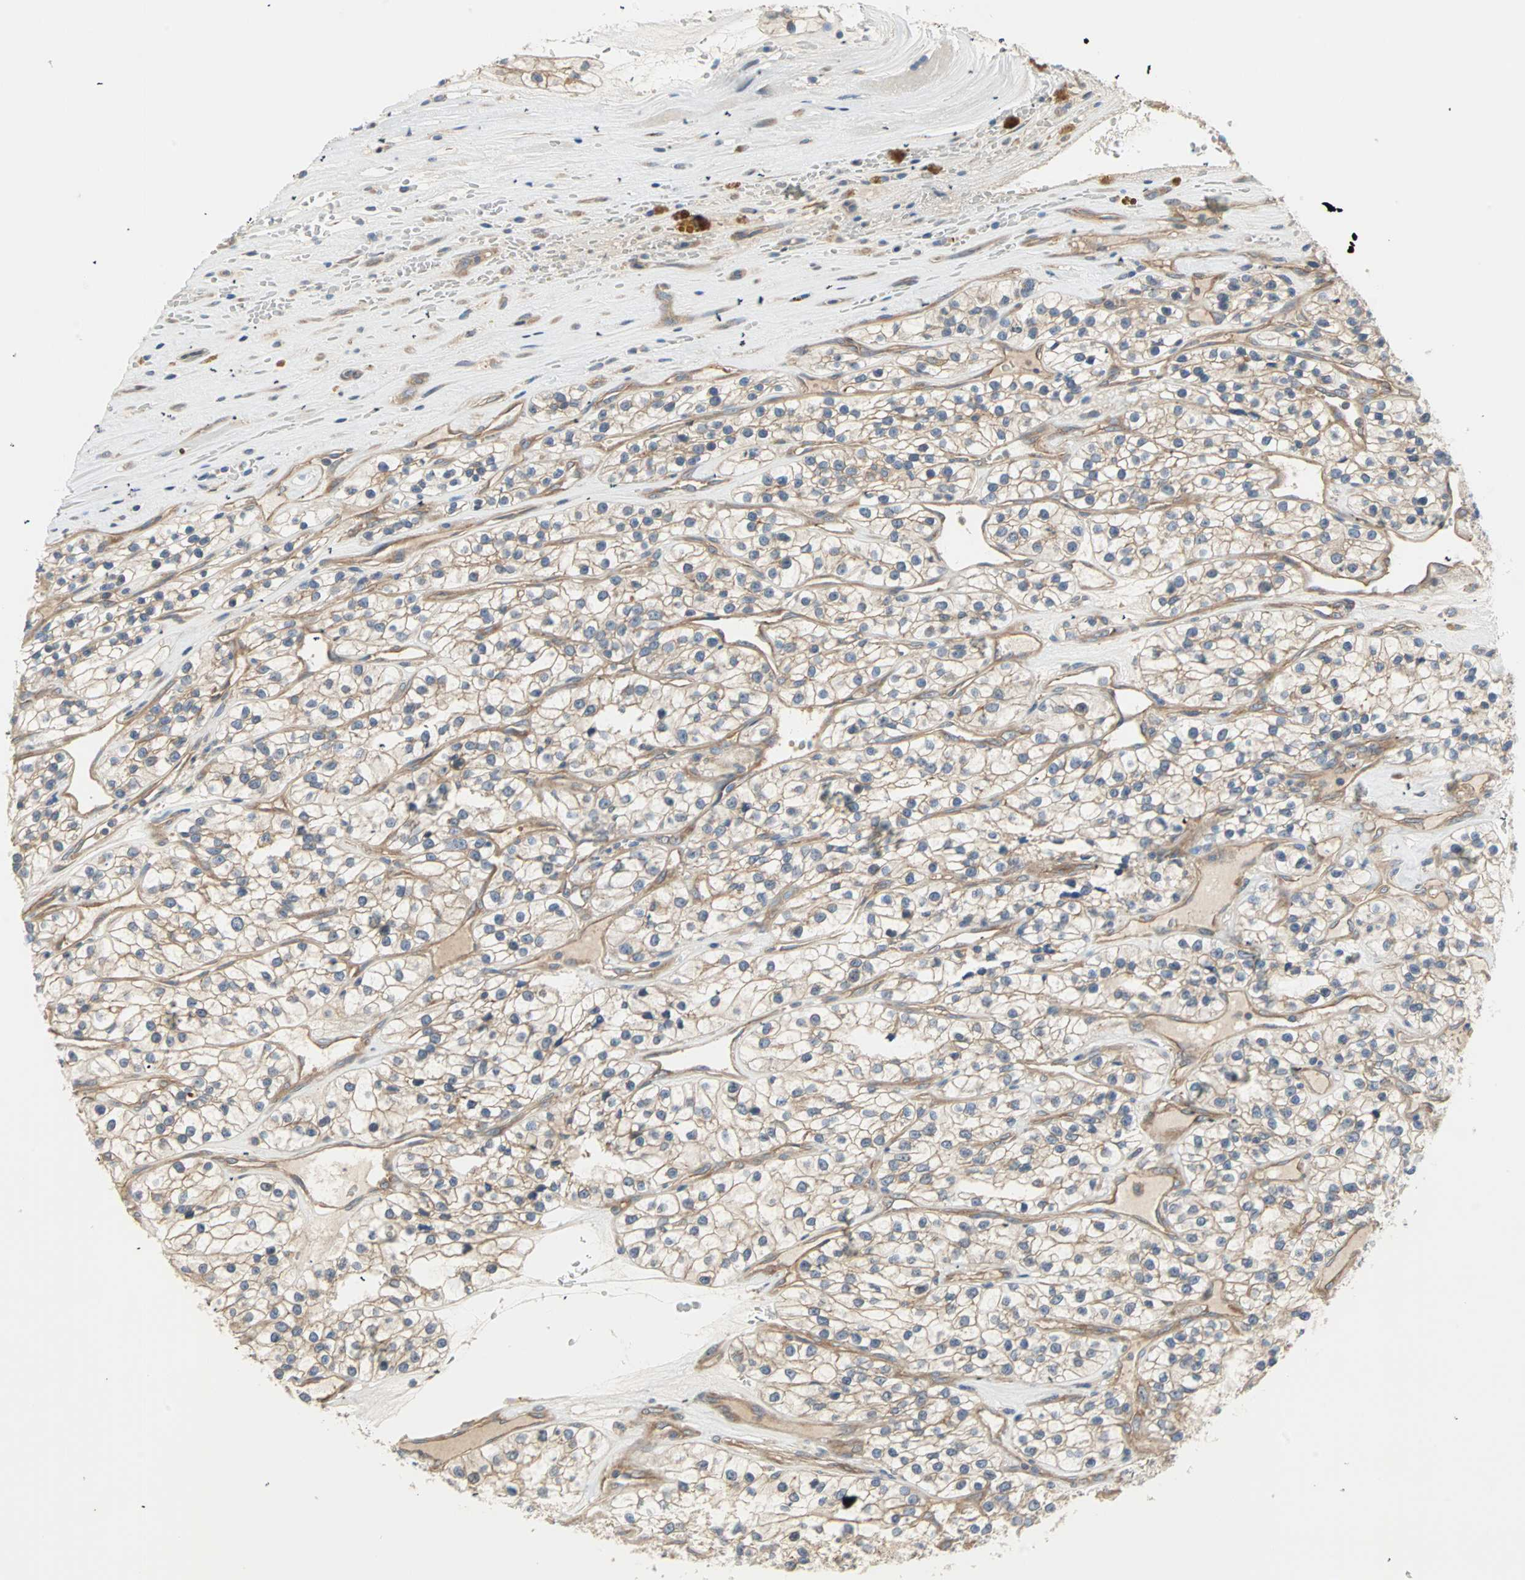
{"staining": {"intensity": "weak", "quantity": ">75%", "location": "cytoplasmic/membranous"}, "tissue": "renal cancer", "cell_type": "Tumor cells", "image_type": "cancer", "snomed": [{"axis": "morphology", "description": "Adenocarcinoma, NOS"}, {"axis": "topography", "description": "Kidney"}], "caption": "Weak cytoplasmic/membranous protein positivity is identified in approximately >75% of tumor cells in adenocarcinoma (renal).", "gene": "PDE8A", "patient": {"sex": "female", "age": 57}}